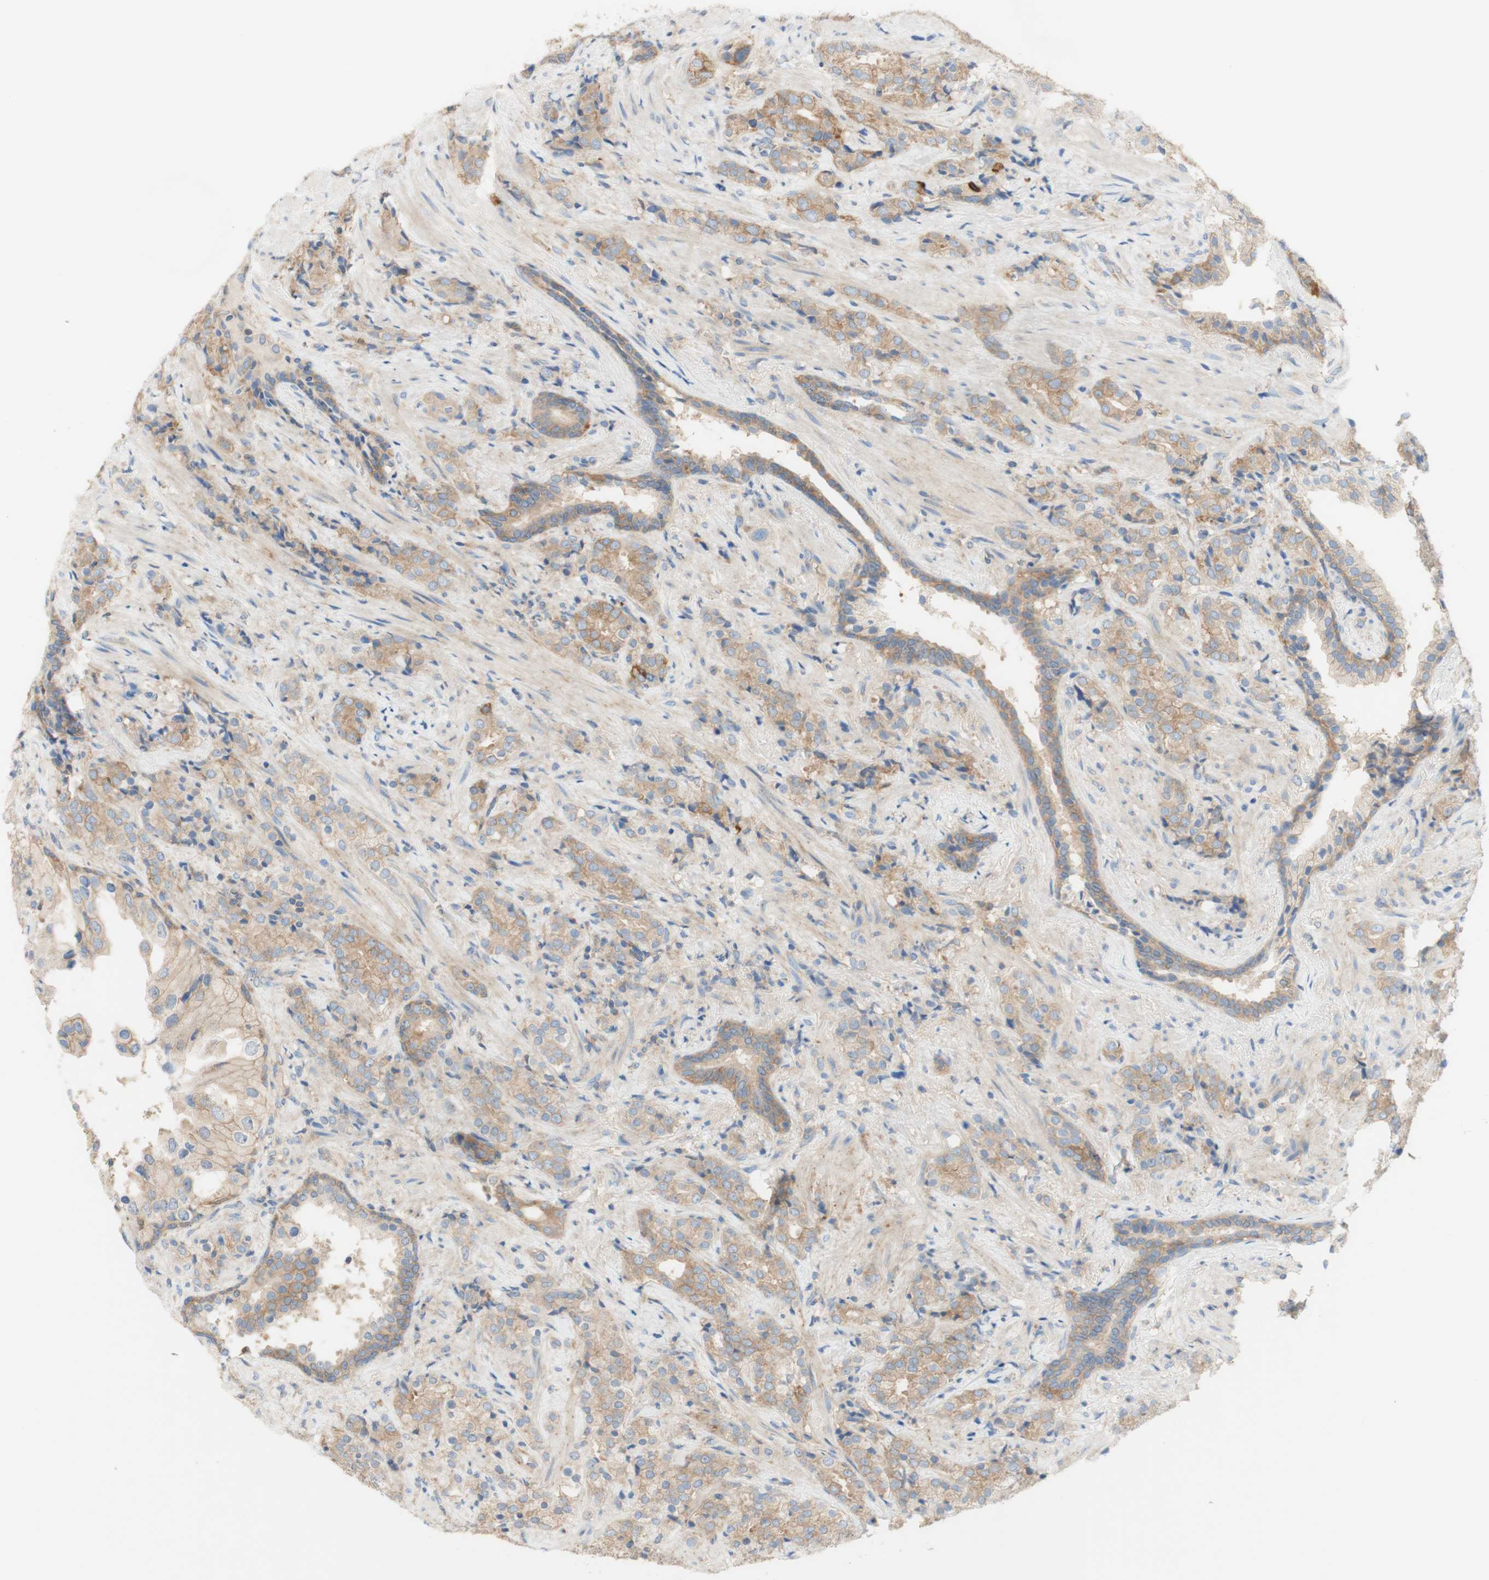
{"staining": {"intensity": "weak", "quantity": ">75%", "location": "cytoplasmic/membranous"}, "tissue": "prostate cancer", "cell_type": "Tumor cells", "image_type": "cancer", "snomed": [{"axis": "morphology", "description": "Adenocarcinoma, High grade"}, {"axis": "topography", "description": "Prostate"}], "caption": "Approximately >75% of tumor cells in high-grade adenocarcinoma (prostate) show weak cytoplasmic/membranous protein expression as visualized by brown immunohistochemical staining.", "gene": "ATP2B1", "patient": {"sex": "male", "age": 71}}